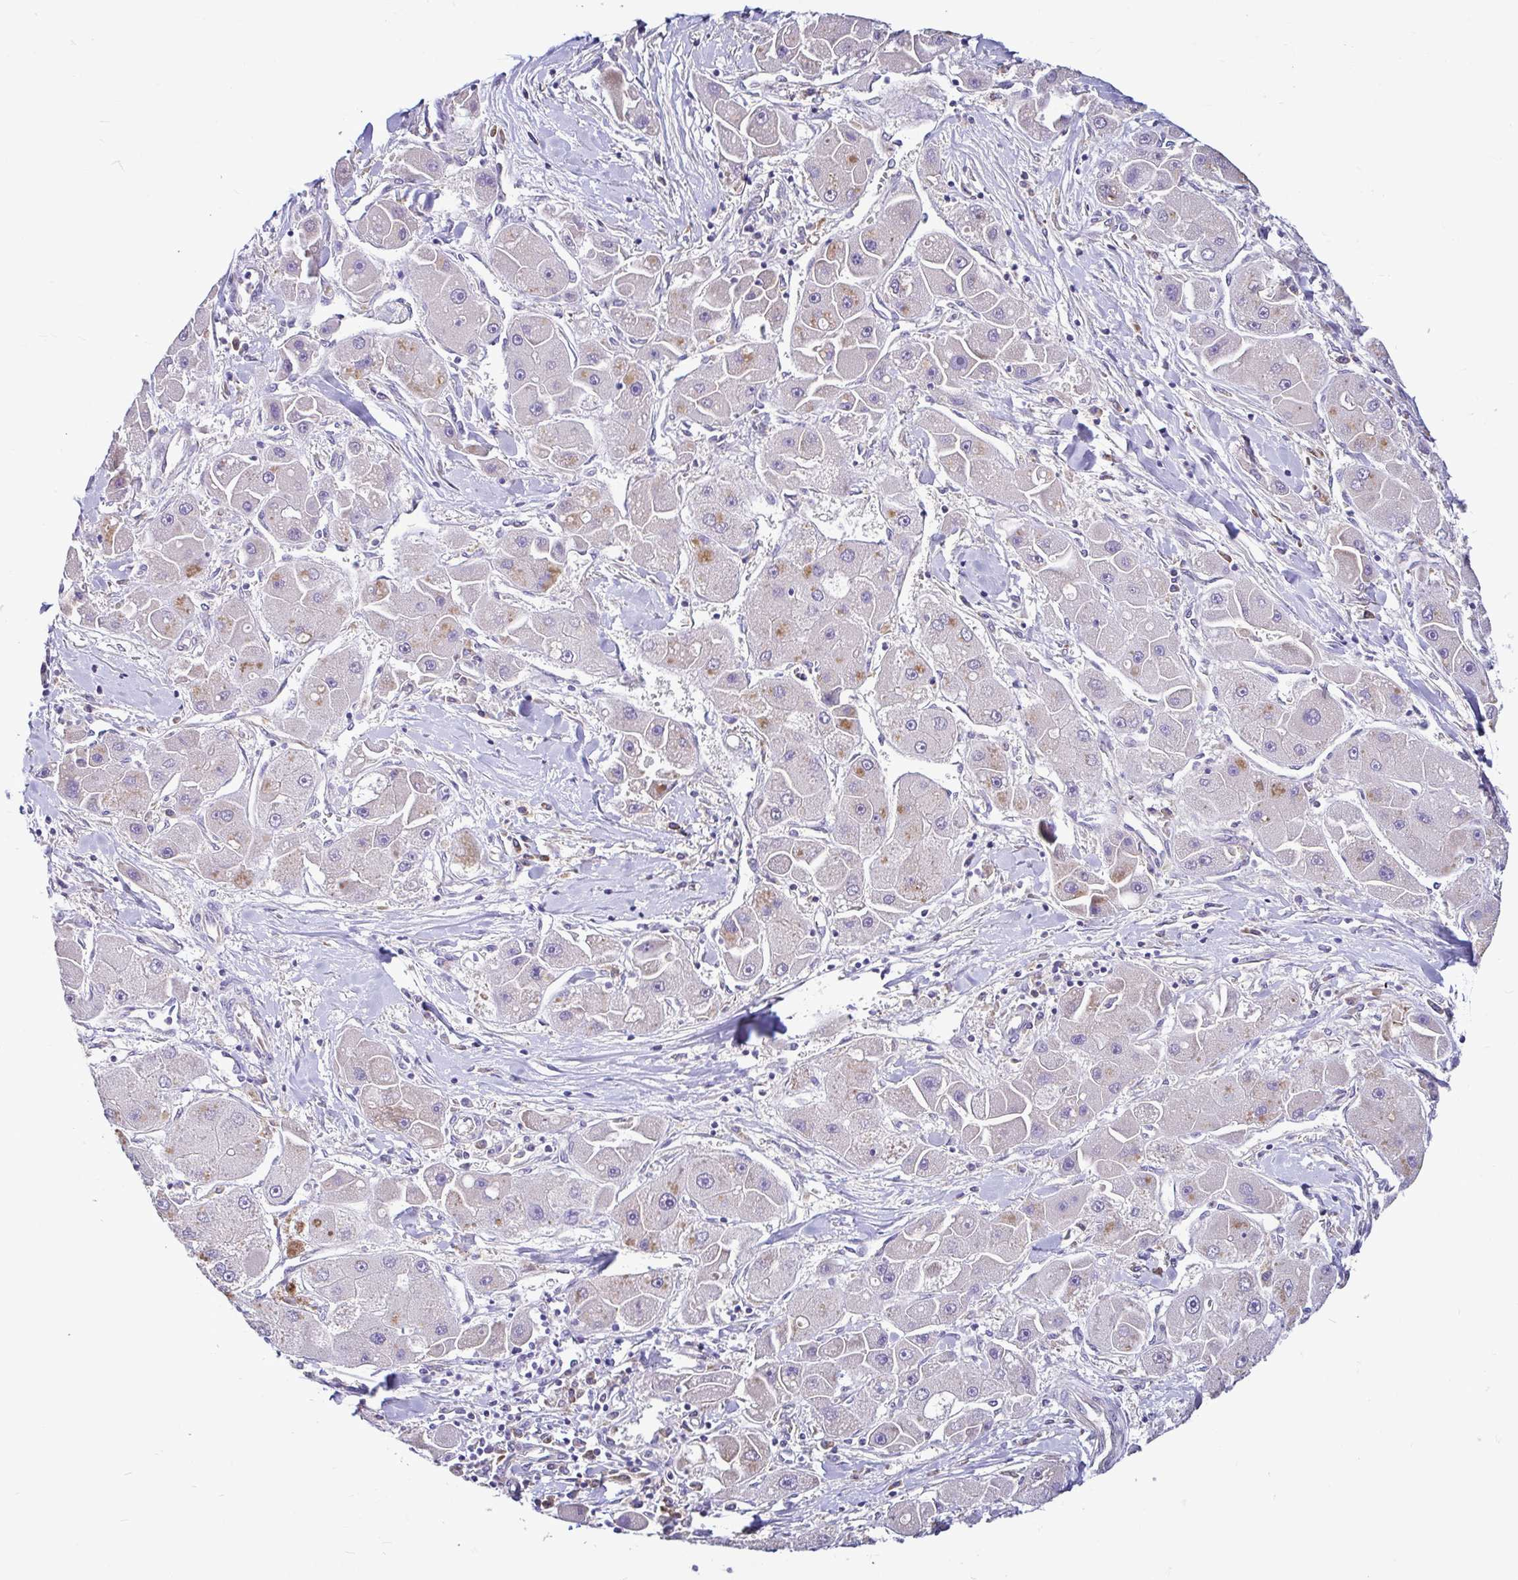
{"staining": {"intensity": "moderate", "quantity": "<25%", "location": "cytoplasmic/membranous"}, "tissue": "liver cancer", "cell_type": "Tumor cells", "image_type": "cancer", "snomed": [{"axis": "morphology", "description": "Carcinoma, Hepatocellular, NOS"}, {"axis": "topography", "description": "Liver"}], "caption": "Immunohistochemistry (IHC) micrograph of hepatocellular carcinoma (liver) stained for a protein (brown), which displays low levels of moderate cytoplasmic/membranous positivity in approximately <25% of tumor cells.", "gene": "LARS1", "patient": {"sex": "male", "age": 24}}